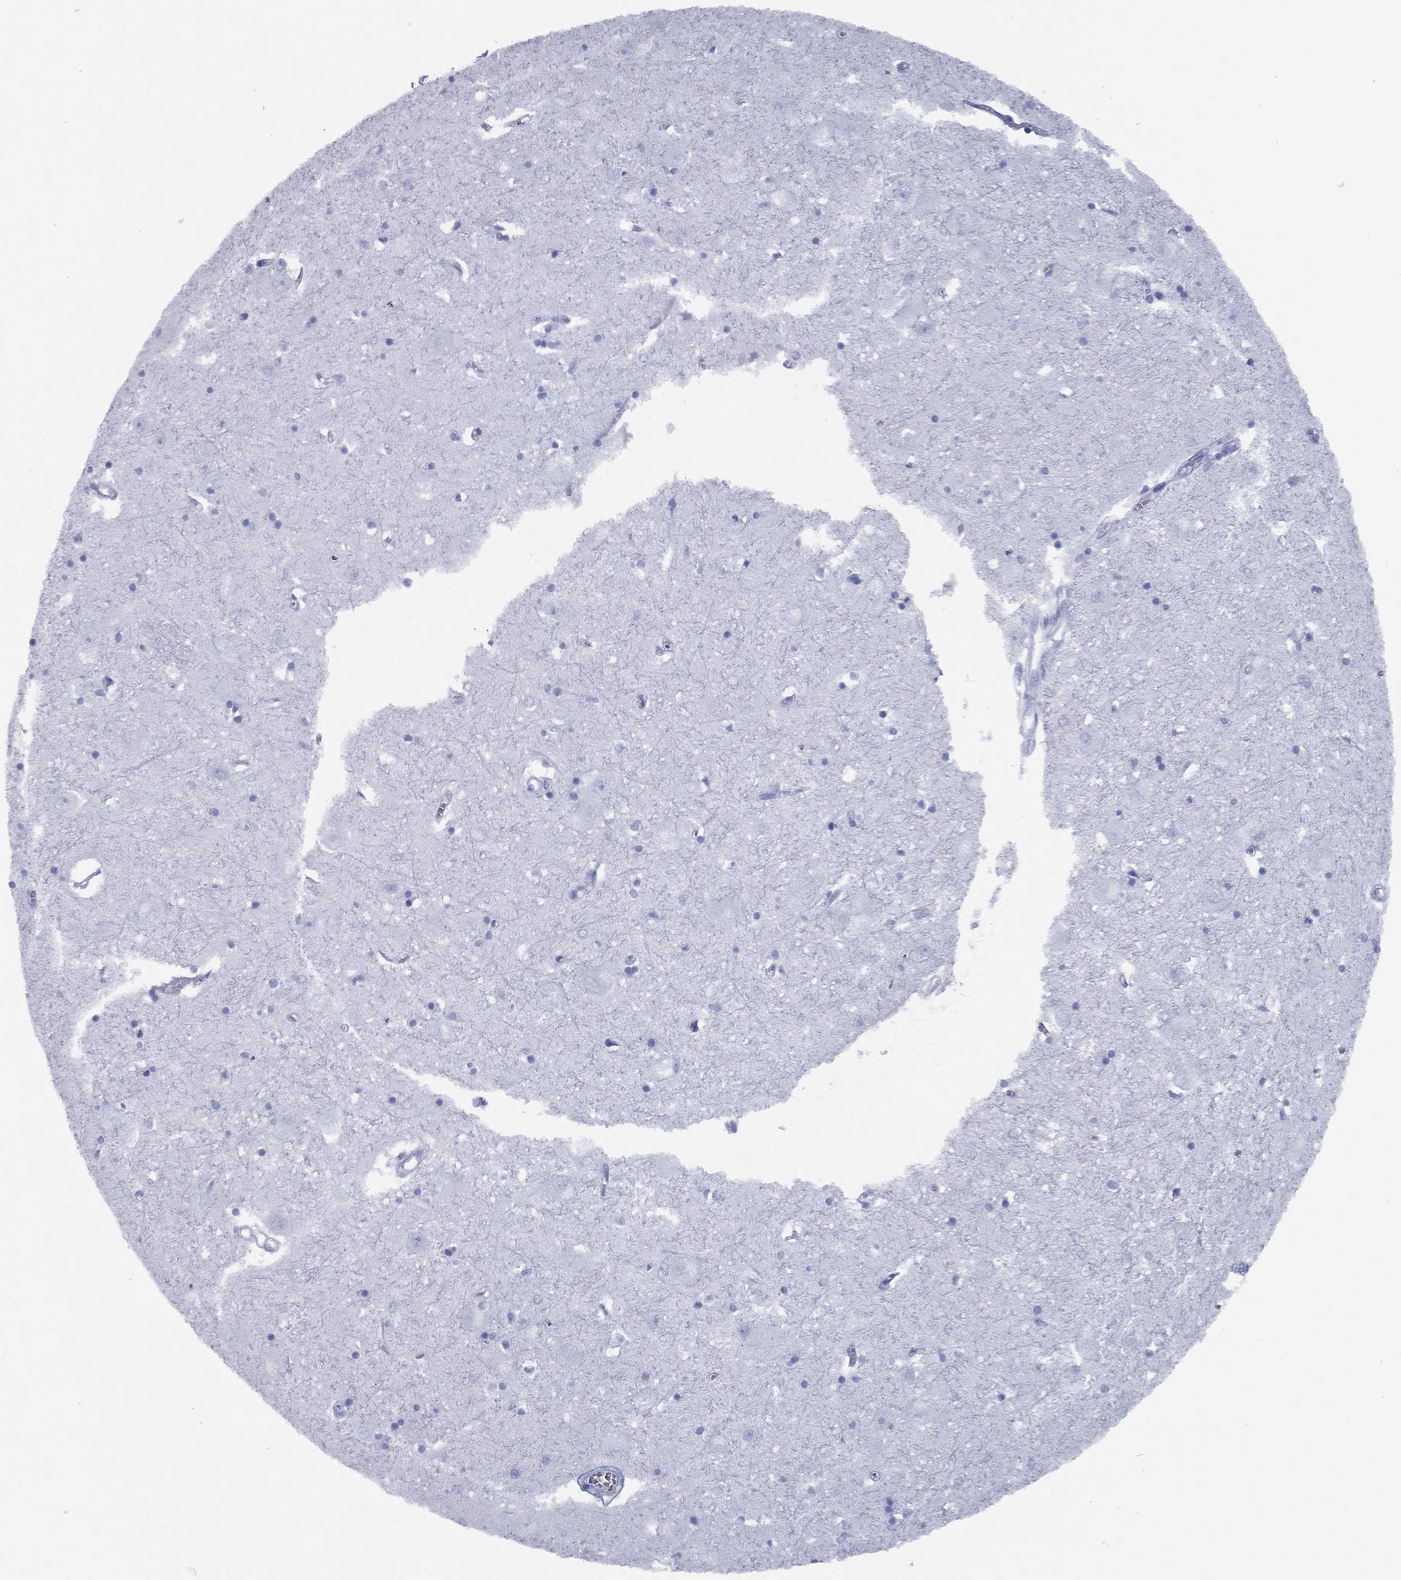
{"staining": {"intensity": "negative", "quantity": "none", "location": "none"}, "tissue": "caudate", "cell_type": "Glial cells", "image_type": "normal", "snomed": [{"axis": "morphology", "description": "Normal tissue, NOS"}, {"axis": "topography", "description": "Lateral ventricle wall"}], "caption": "The image shows no significant expression in glial cells of caudate.", "gene": "TMEM252", "patient": {"sex": "male", "age": 54}}